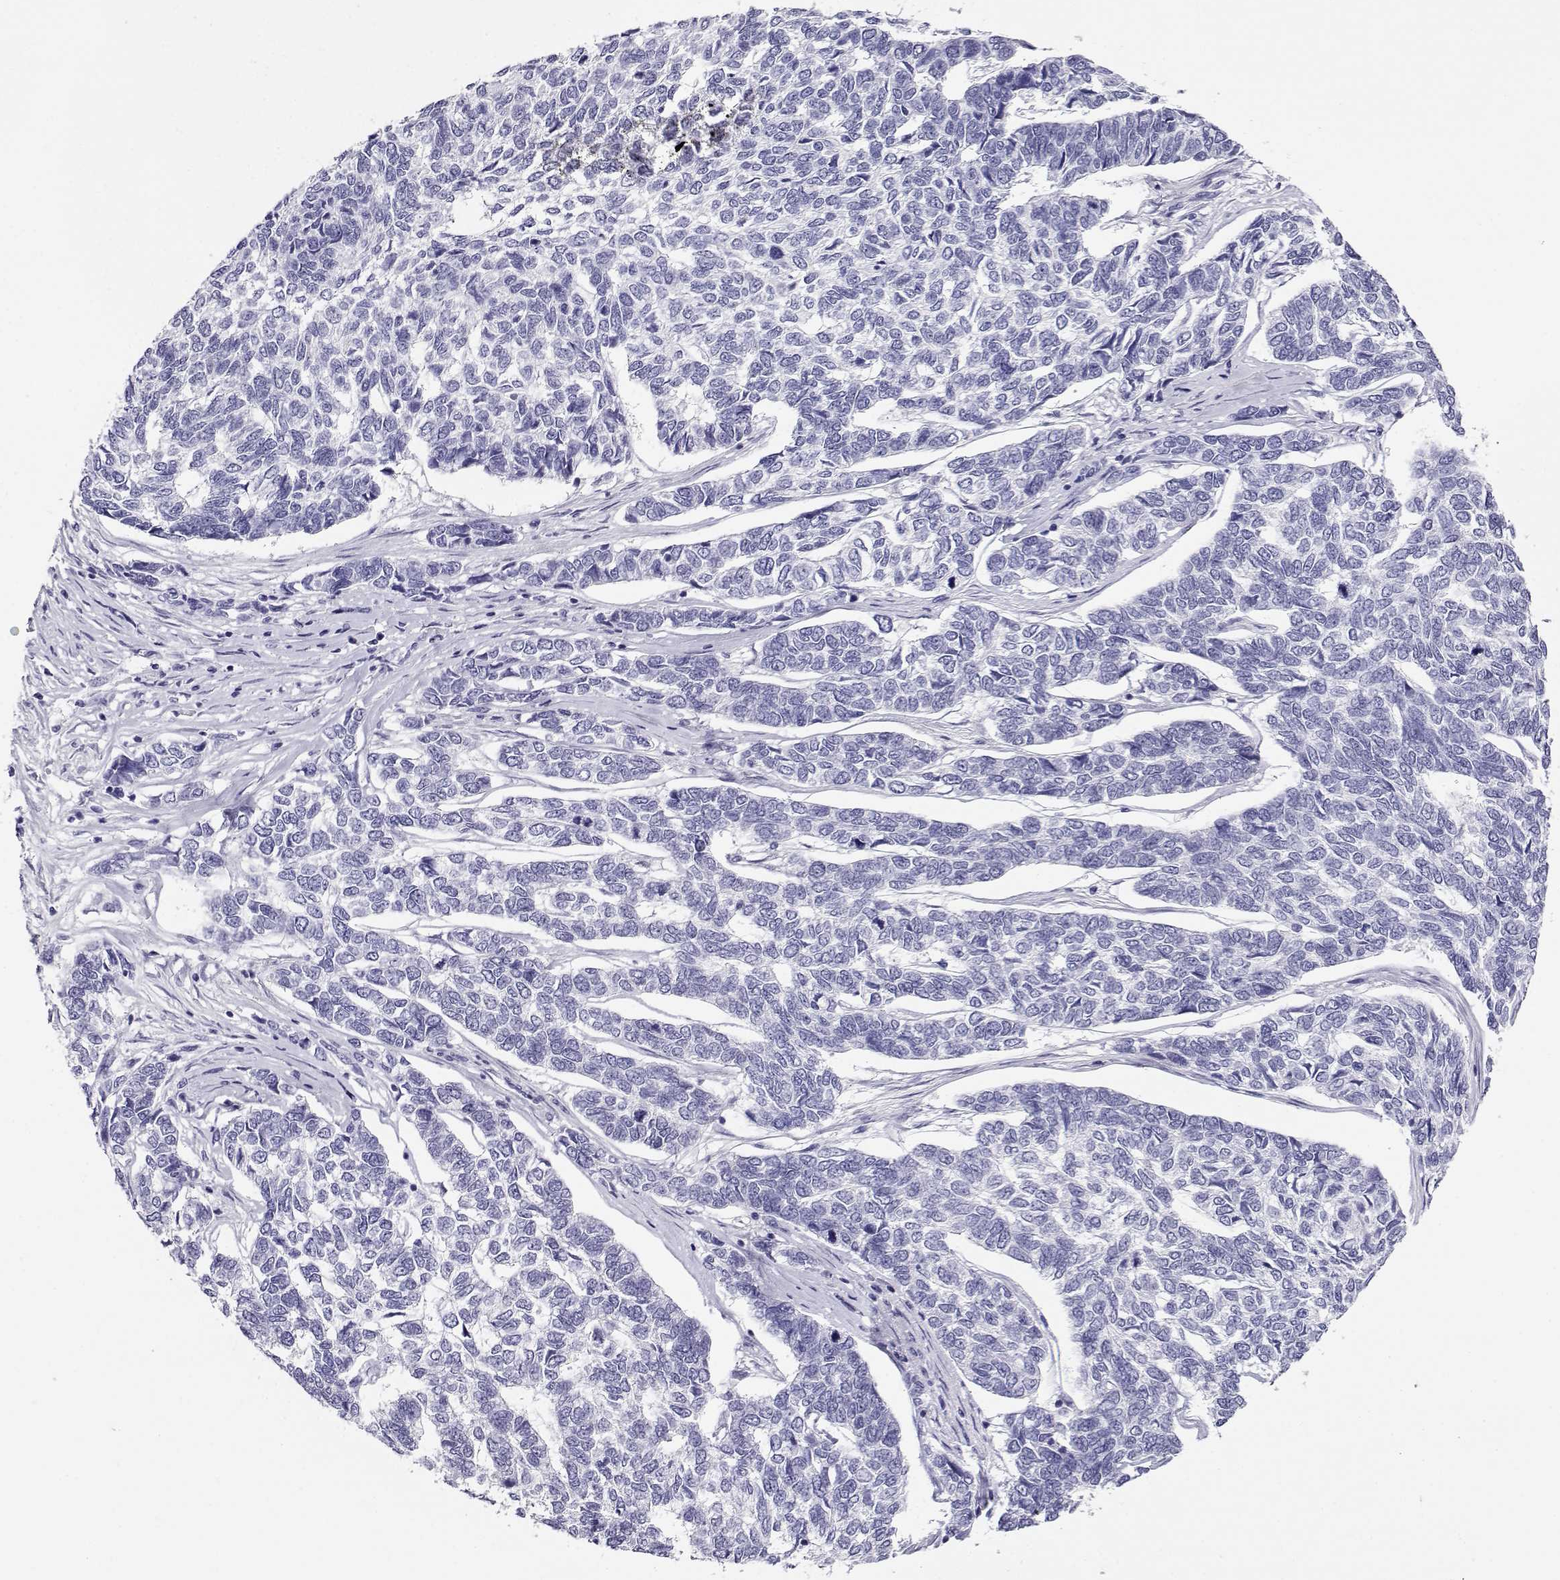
{"staining": {"intensity": "negative", "quantity": "none", "location": "none"}, "tissue": "skin cancer", "cell_type": "Tumor cells", "image_type": "cancer", "snomed": [{"axis": "morphology", "description": "Basal cell carcinoma"}, {"axis": "topography", "description": "Skin"}], "caption": "DAB (3,3'-diaminobenzidine) immunohistochemical staining of human skin basal cell carcinoma reveals no significant expression in tumor cells.", "gene": "CABS1", "patient": {"sex": "female", "age": 65}}